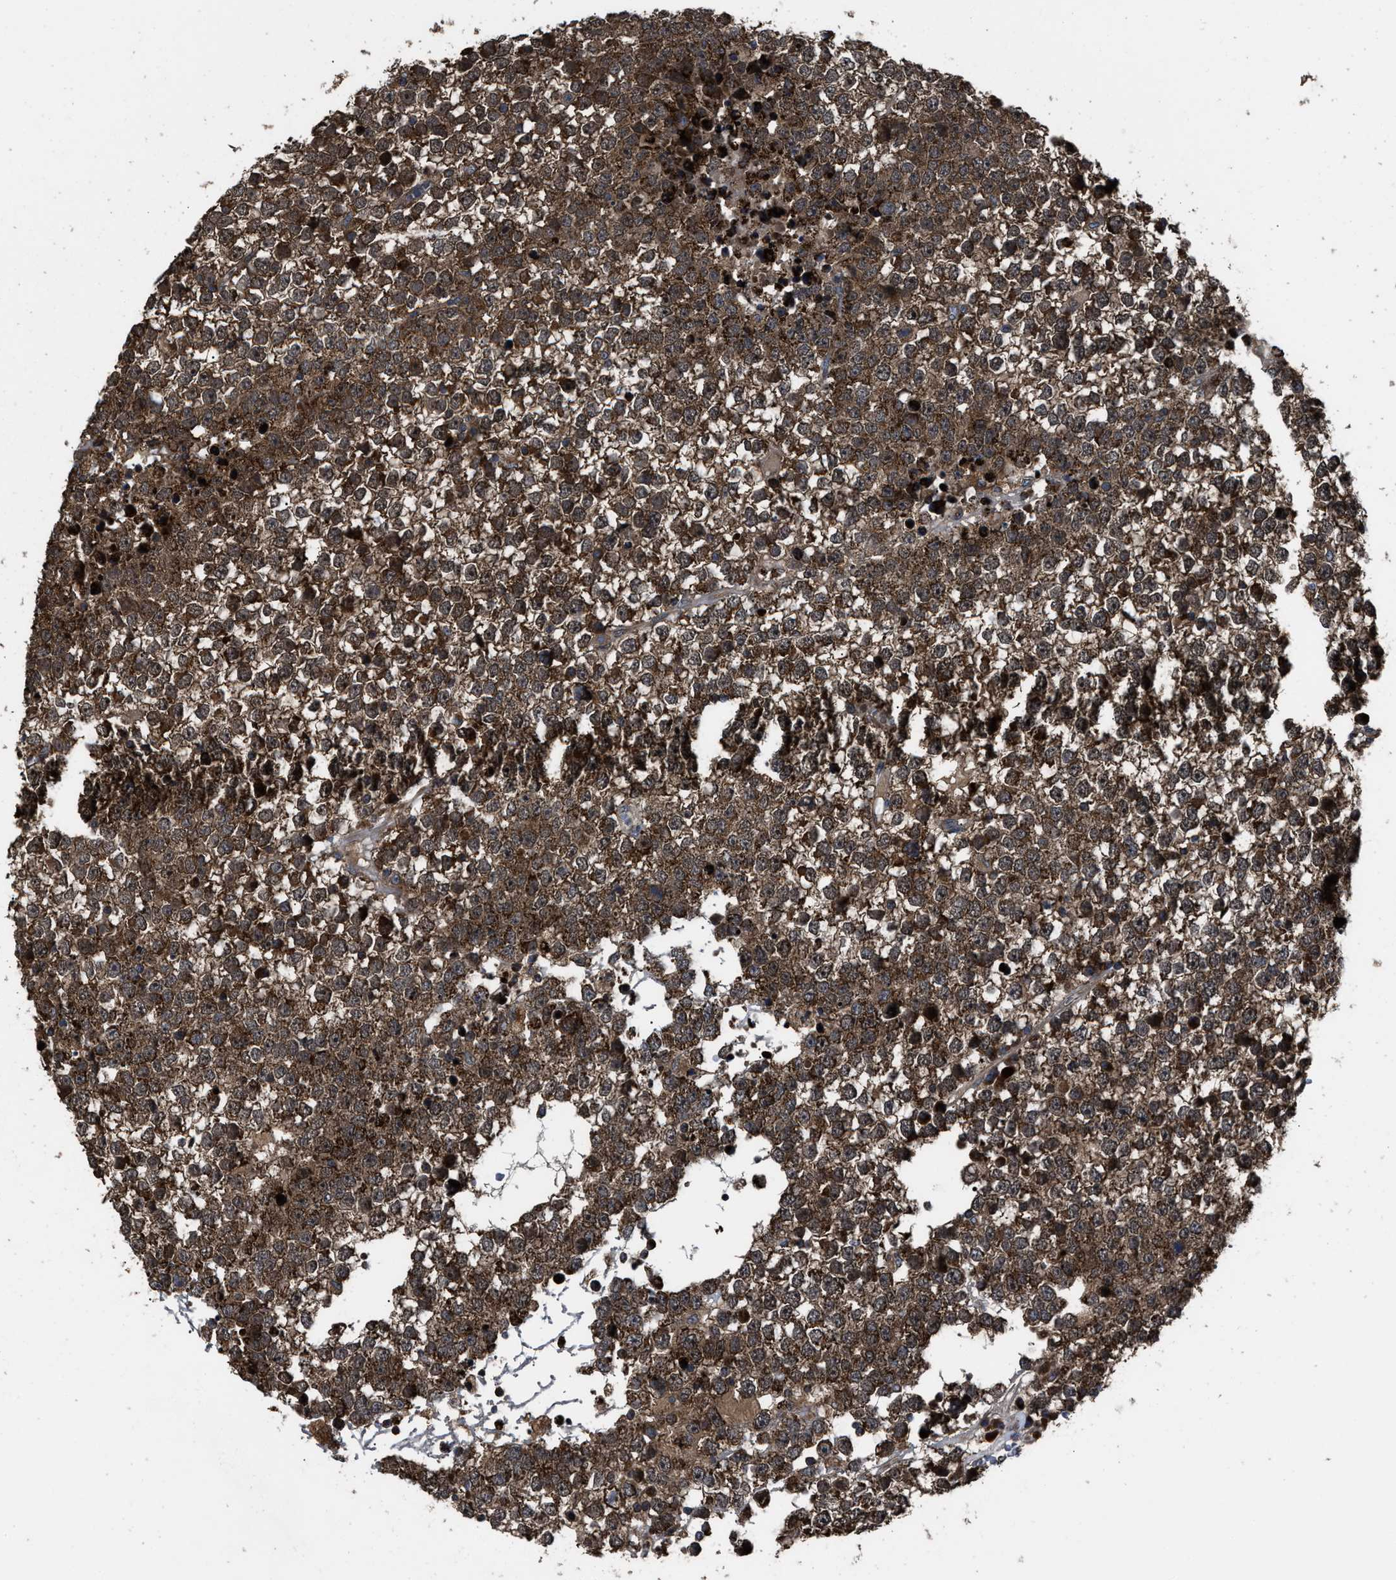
{"staining": {"intensity": "moderate", "quantity": ">75%", "location": "cytoplasmic/membranous"}, "tissue": "testis cancer", "cell_type": "Tumor cells", "image_type": "cancer", "snomed": [{"axis": "morphology", "description": "Seminoma, NOS"}, {"axis": "topography", "description": "Testis"}], "caption": "Human seminoma (testis) stained for a protein (brown) shows moderate cytoplasmic/membranous positive expression in about >75% of tumor cells.", "gene": "PASK", "patient": {"sex": "male", "age": 65}}